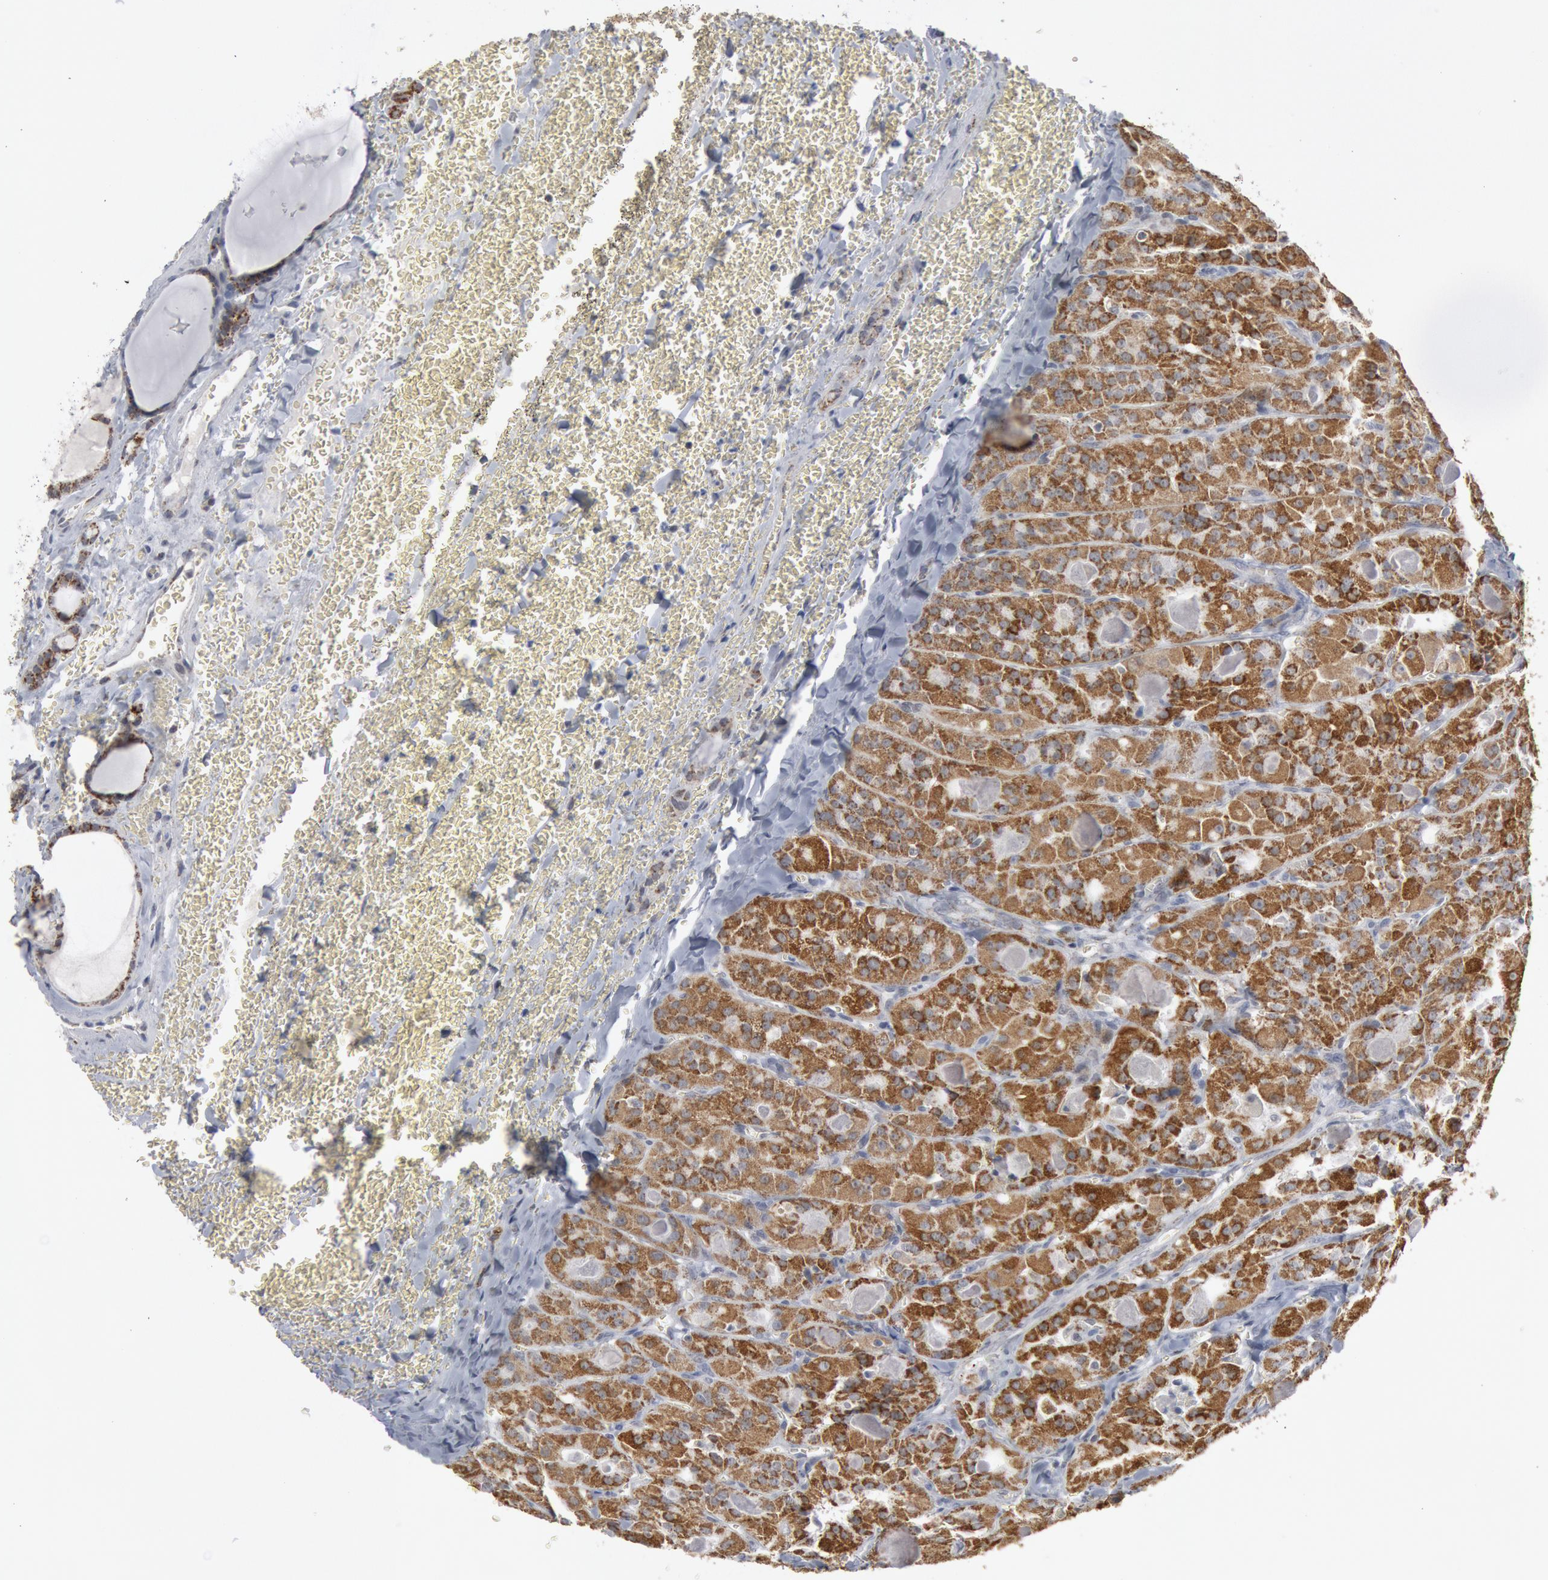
{"staining": {"intensity": "moderate", "quantity": ">75%", "location": "cytoplasmic/membranous"}, "tissue": "thyroid cancer", "cell_type": "Tumor cells", "image_type": "cancer", "snomed": [{"axis": "morphology", "description": "Carcinoma, NOS"}, {"axis": "topography", "description": "Thyroid gland"}], "caption": "This is an image of immunohistochemistry staining of carcinoma (thyroid), which shows moderate expression in the cytoplasmic/membranous of tumor cells.", "gene": "CASP9", "patient": {"sex": "male", "age": 76}}